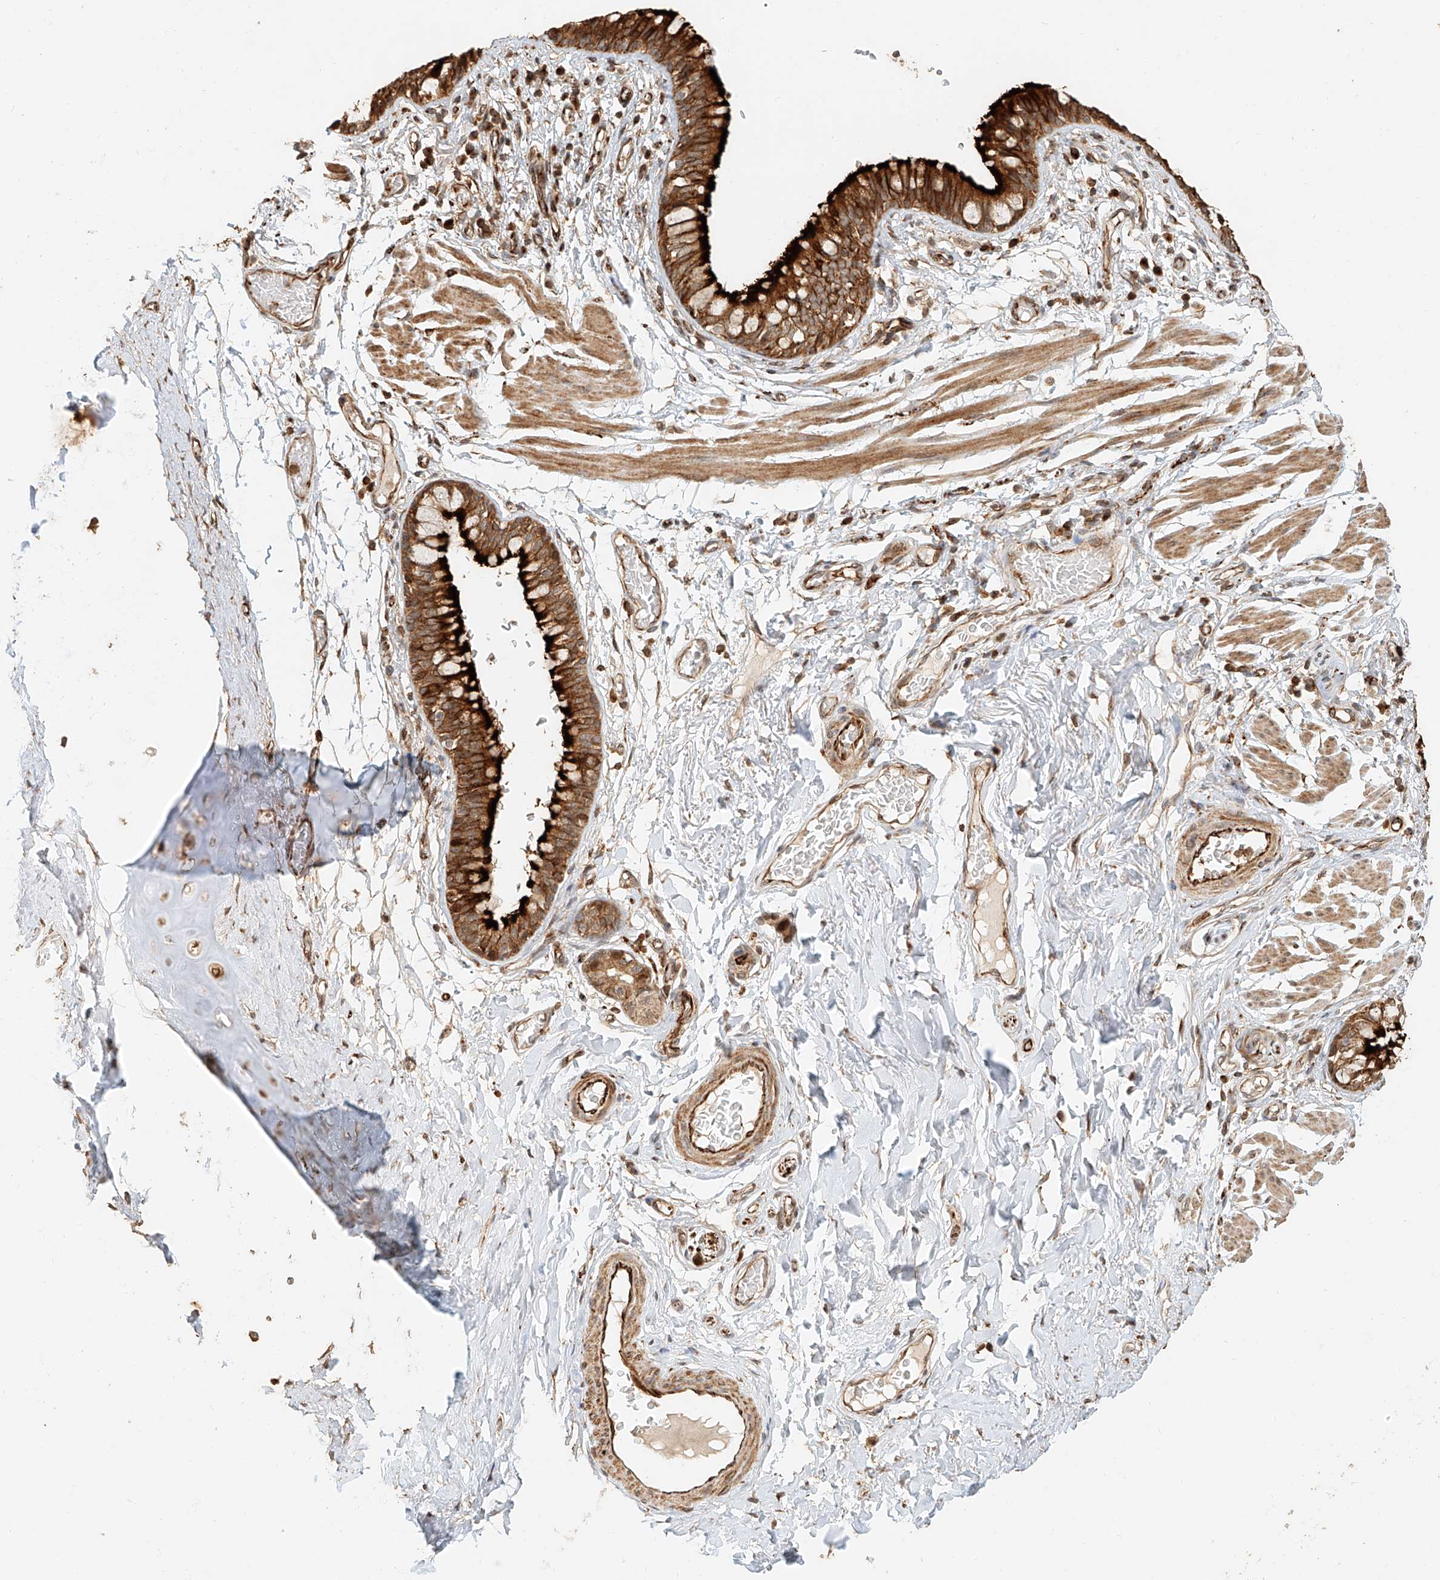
{"staining": {"intensity": "strong", "quantity": ">75%", "location": "cytoplasmic/membranous"}, "tissue": "bronchus", "cell_type": "Respiratory epithelial cells", "image_type": "normal", "snomed": [{"axis": "morphology", "description": "Normal tissue, NOS"}, {"axis": "topography", "description": "Cartilage tissue"}, {"axis": "topography", "description": "Bronchus"}], "caption": "Protein positivity by immunohistochemistry exhibits strong cytoplasmic/membranous expression in approximately >75% of respiratory epithelial cells in normal bronchus.", "gene": "NAP1L1", "patient": {"sex": "female", "age": 36}}